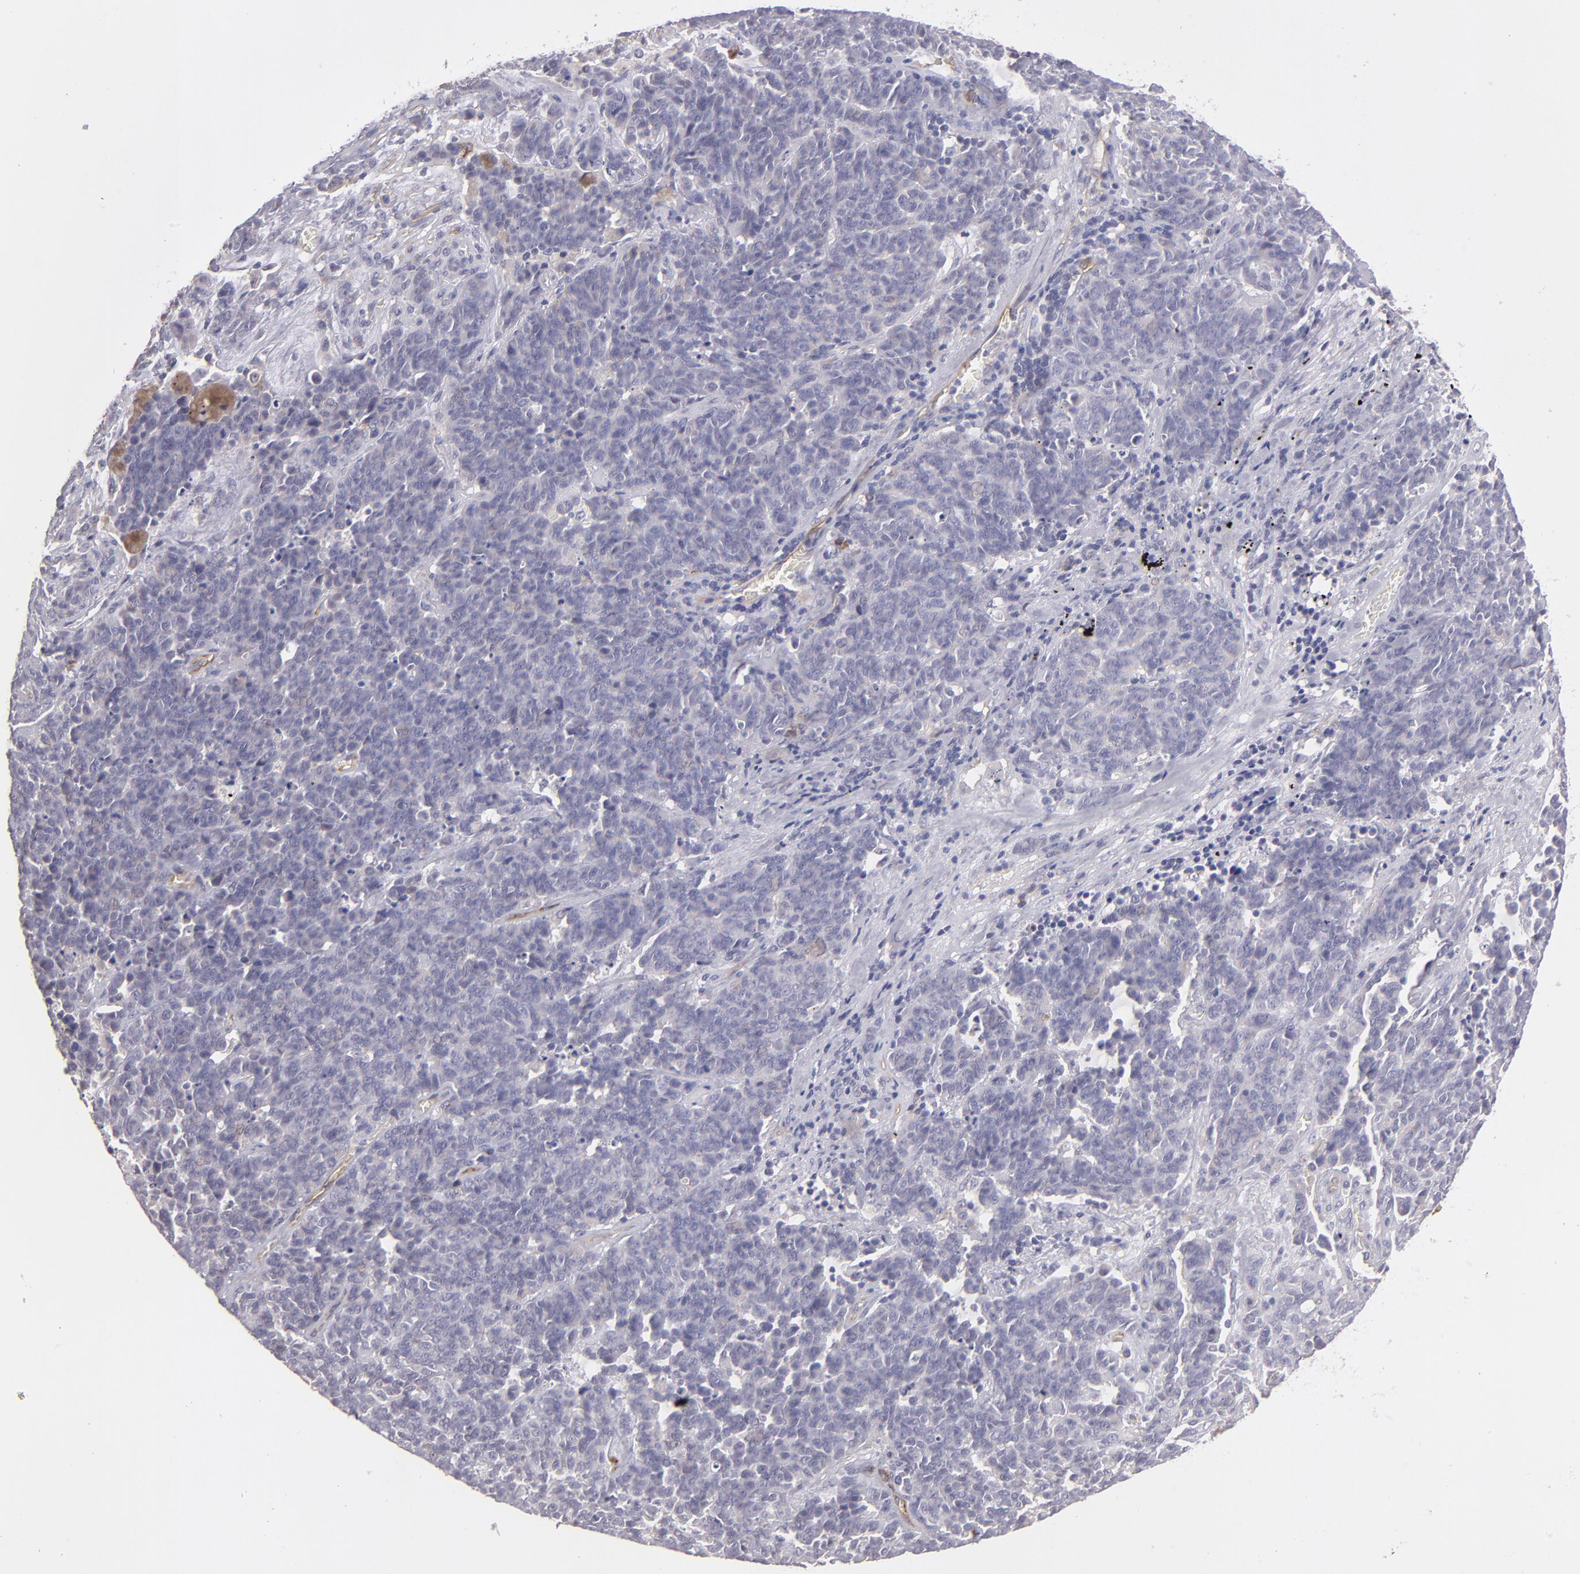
{"staining": {"intensity": "negative", "quantity": "none", "location": "none"}, "tissue": "lung cancer", "cell_type": "Tumor cells", "image_type": "cancer", "snomed": [{"axis": "morphology", "description": "Neoplasm, malignant, NOS"}, {"axis": "topography", "description": "Lung"}], "caption": "The photomicrograph reveals no staining of tumor cells in lung cancer (malignant neoplasm).", "gene": "THBD", "patient": {"sex": "female", "age": 58}}